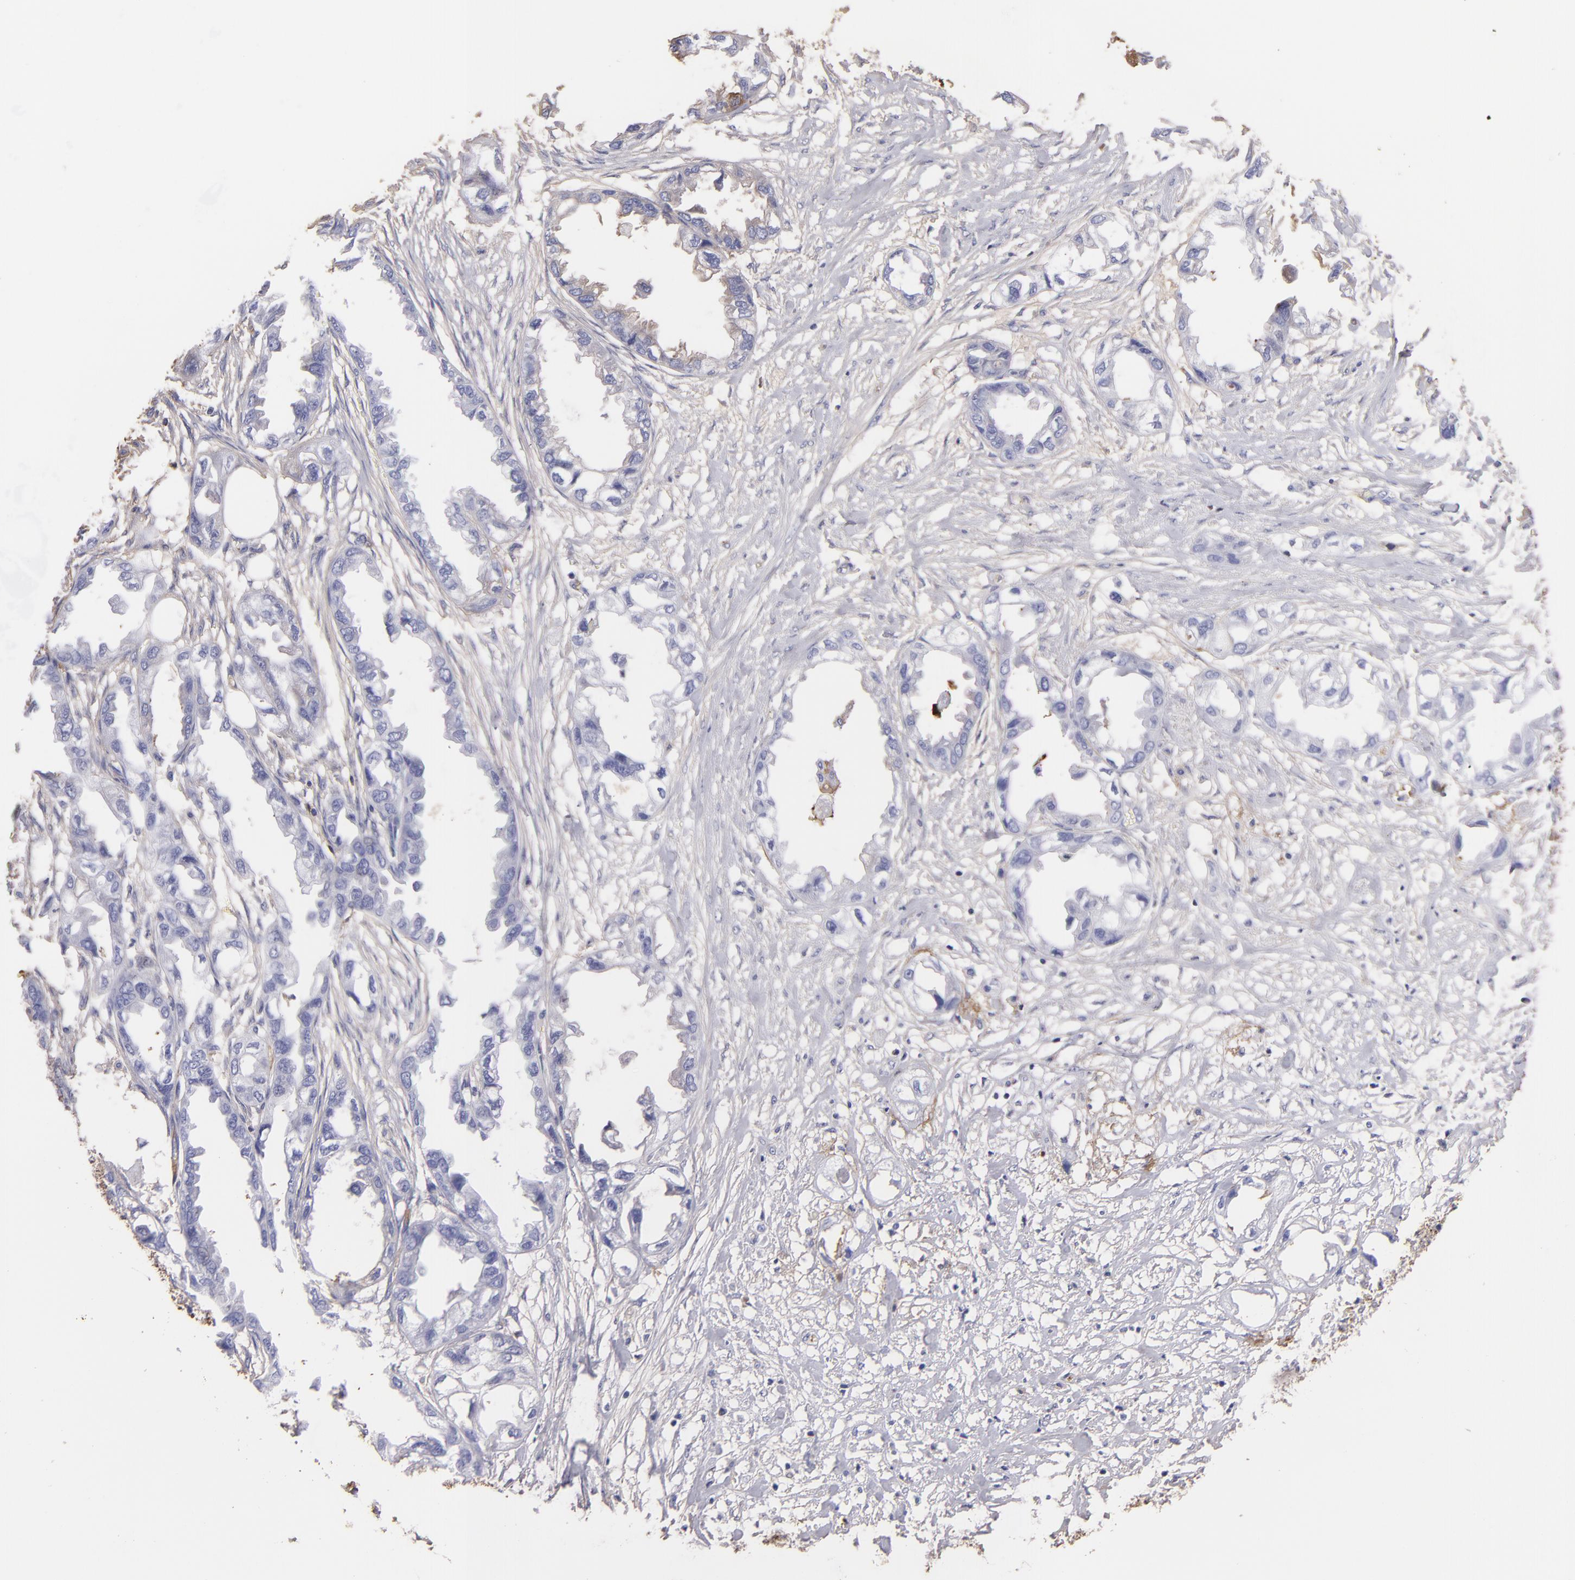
{"staining": {"intensity": "negative", "quantity": "none", "location": "none"}, "tissue": "endometrial cancer", "cell_type": "Tumor cells", "image_type": "cancer", "snomed": [{"axis": "morphology", "description": "Adenocarcinoma, NOS"}, {"axis": "topography", "description": "Endometrium"}], "caption": "Immunohistochemistry (IHC) of human adenocarcinoma (endometrial) demonstrates no staining in tumor cells.", "gene": "FGB", "patient": {"sex": "female", "age": 67}}